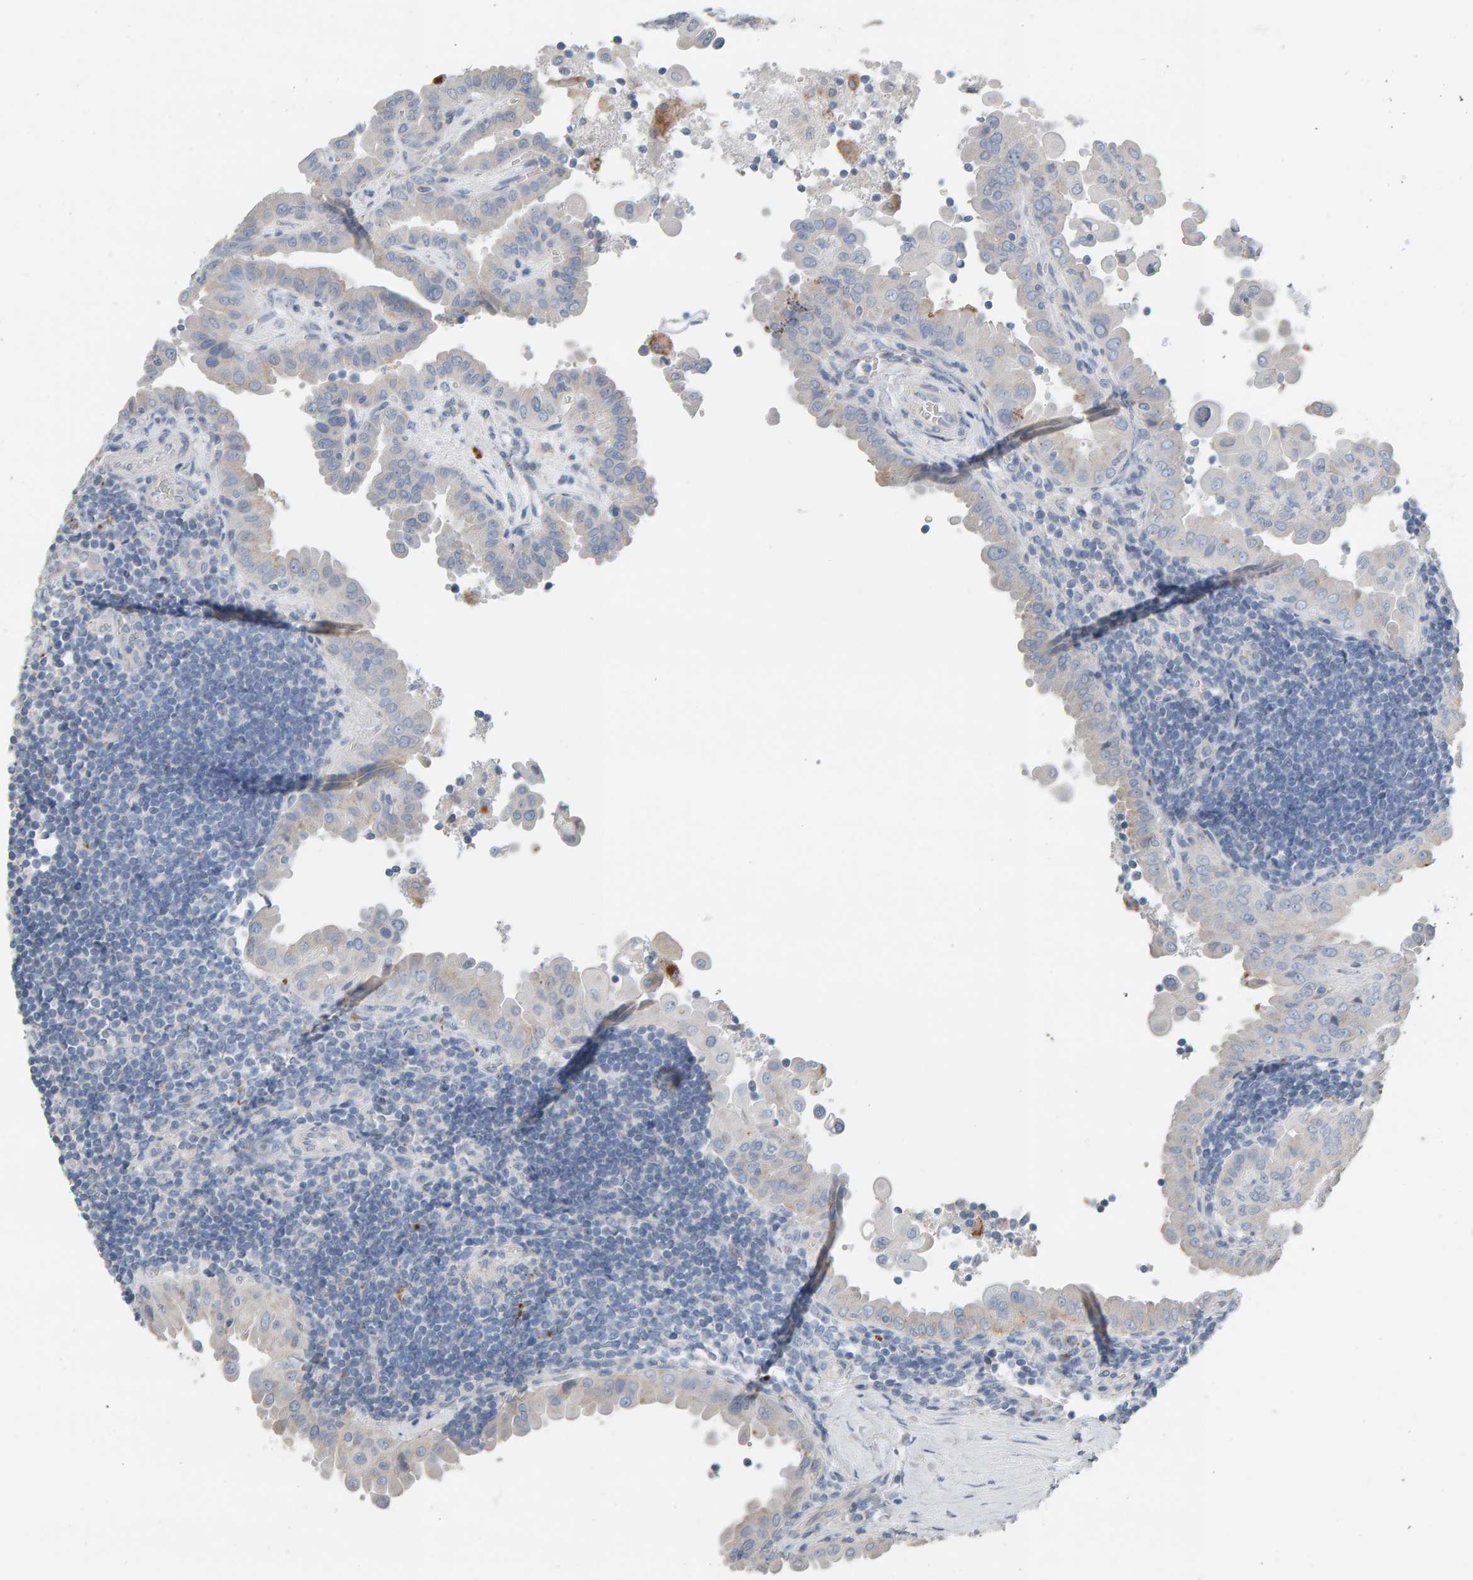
{"staining": {"intensity": "negative", "quantity": "none", "location": "none"}, "tissue": "thyroid cancer", "cell_type": "Tumor cells", "image_type": "cancer", "snomed": [{"axis": "morphology", "description": "Papillary adenocarcinoma, NOS"}, {"axis": "topography", "description": "Thyroid gland"}], "caption": "An image of thyroid cancer stained for a protein displays no brown staining in tumor cells.", "gene": "IPPK", "patient": {"sex": "male", "age": 33}}